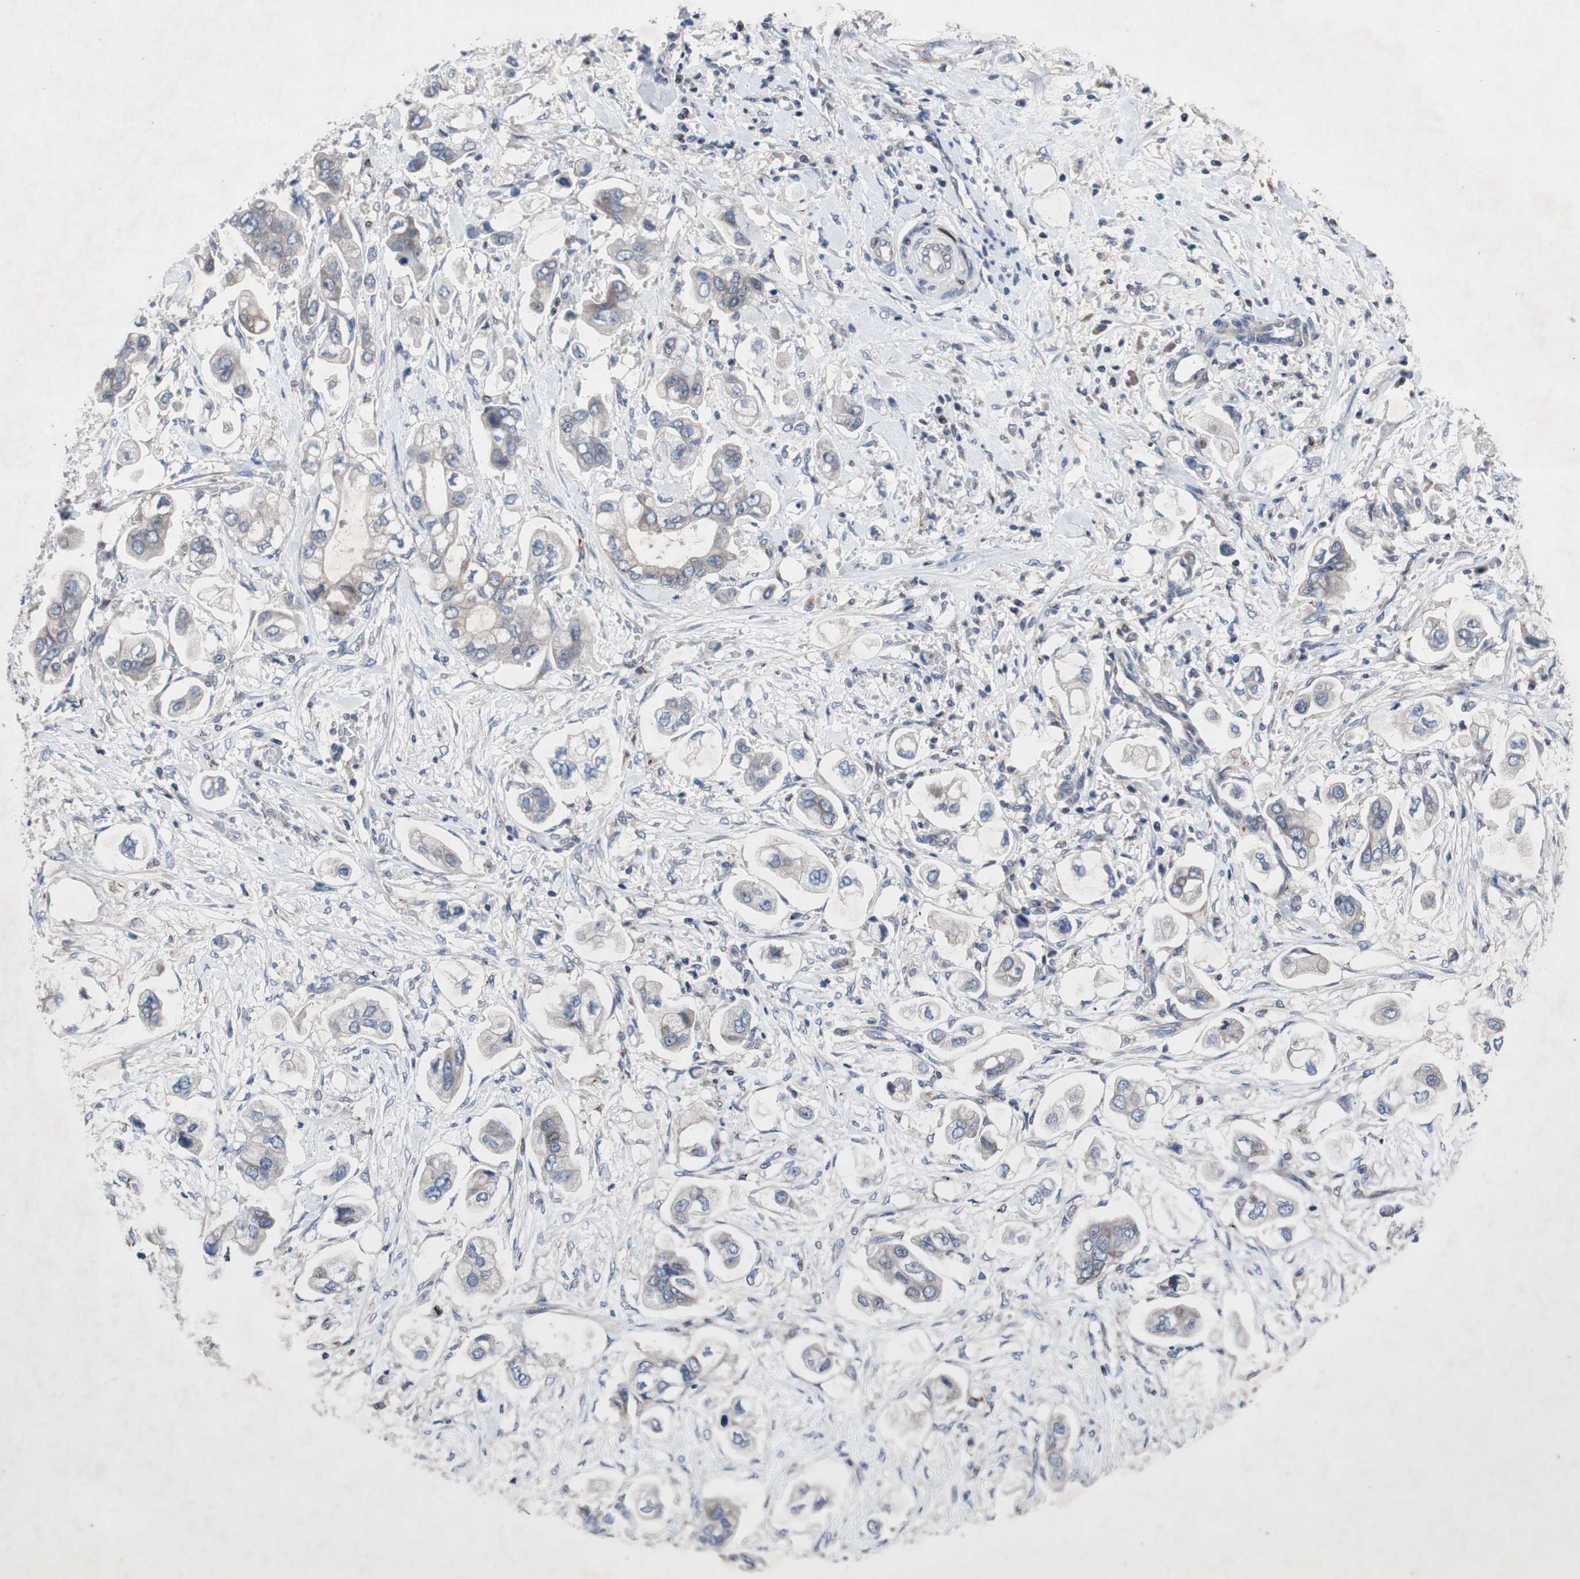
{"staining": {"intensity": "weak", "quantity": "<25%", "location": "cytoplasmic/membranous"}, "tissue": "stomach cancer", "cell_type": "Tumor cells", "image_type": "cancer", "snomed": [{"axis": "morphology", "description": "Adenocarcinoma, NOS"}, {"axis": "topography", "description": "Stomach"}], "caption": "The photomicrograph shows no staining of tumor cells in stomach adenocarcinoma.", "gene": "MUTYH", "patient": {"sex": "male", "age": 62}}